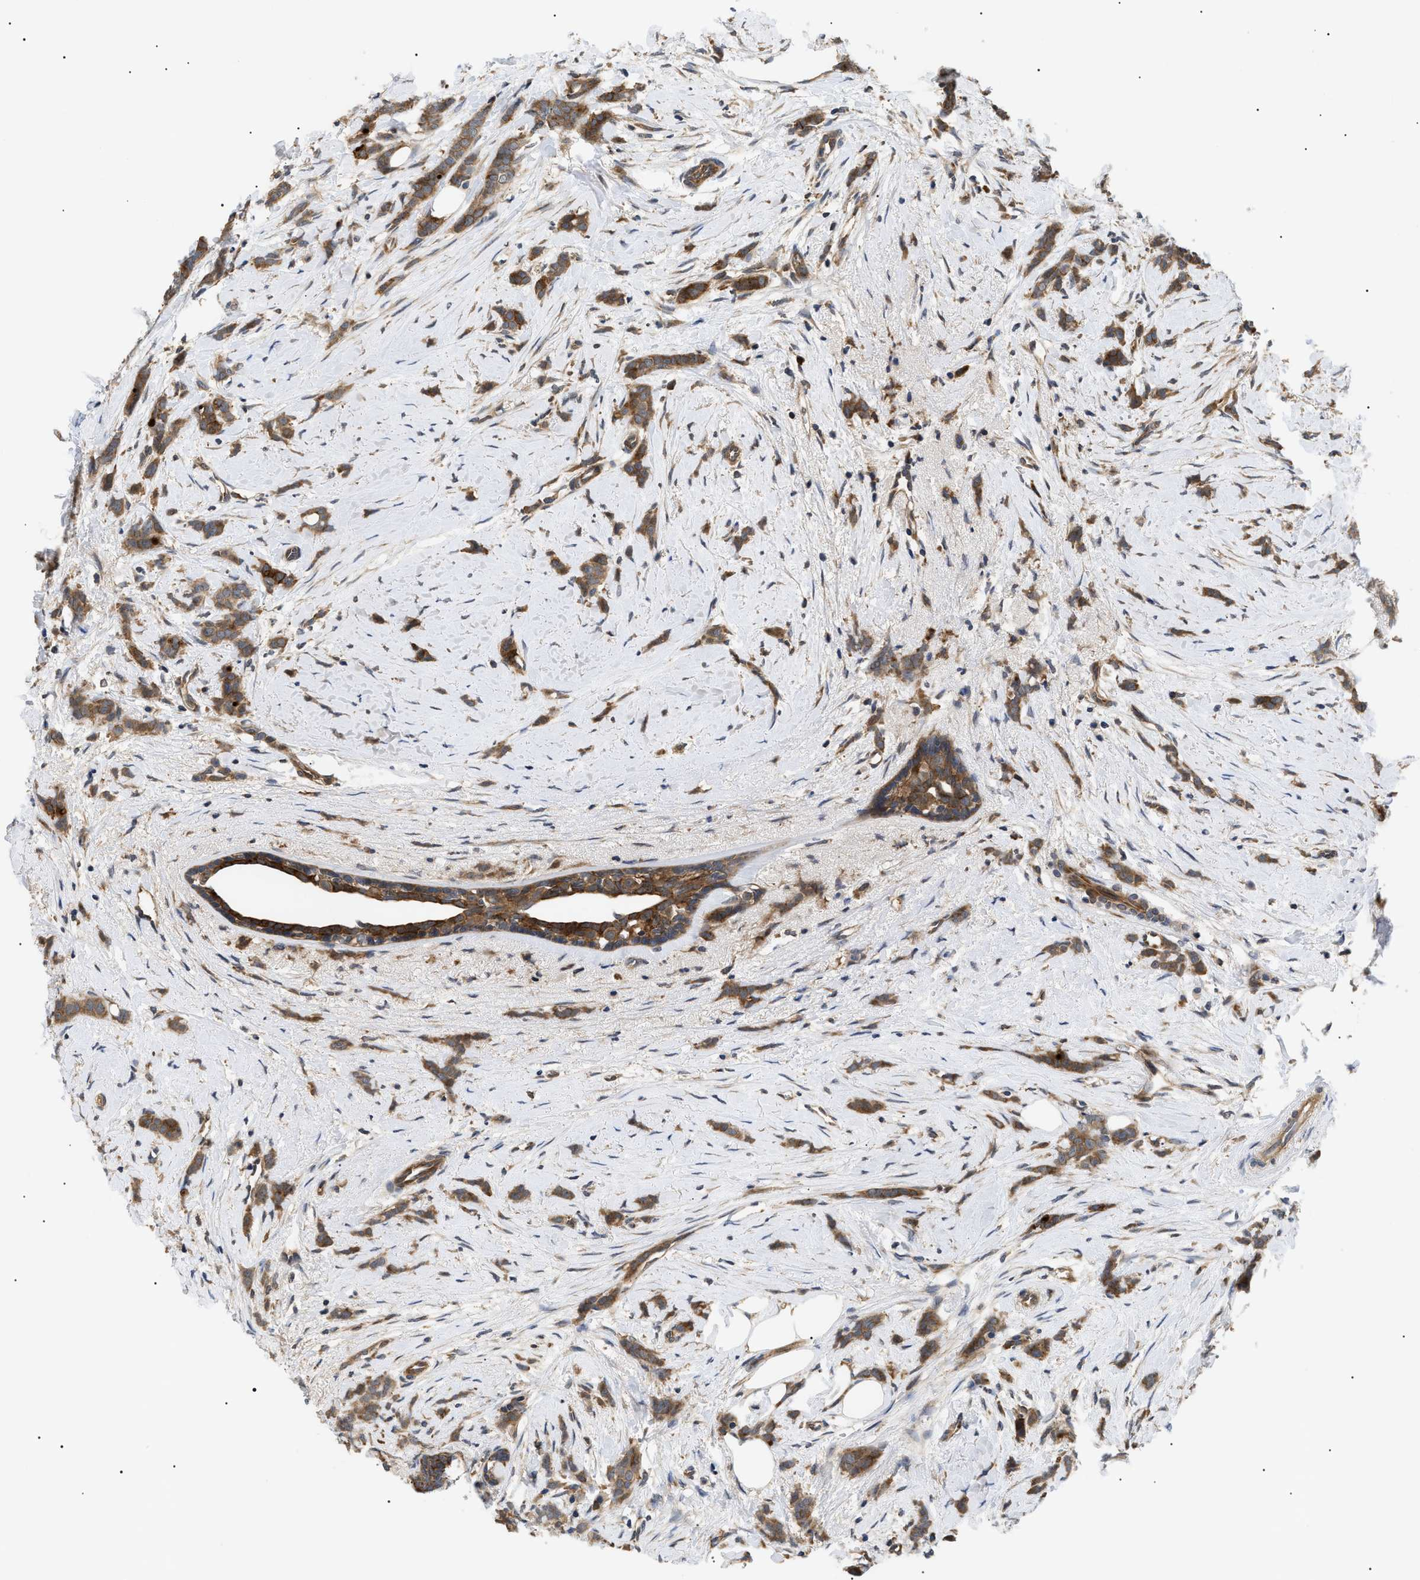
{"staining": {"intensity": "moderate", "quantity": ">75%", "location": "cytoplasmic/membranous"}, "tissue": "breast cancer", "cell_type": "Tumor cells", "image_type": "cancer", "snomed": [{"axis": "morphology", "description": "Lobular carcinoma, in situ"}, {"axis": "morphology", "description": "Lobular carcinoma"}, {"axis": "topography", "description": "Breast"}], "caption": "IHC of lobular carcinoma in situ (breast) displays medium levels of moderate cytoplasmic/membranous staining in about >75% of tumor cells.", "gene": "ASTL", "patient": {"sex": "female", "age": 41}}